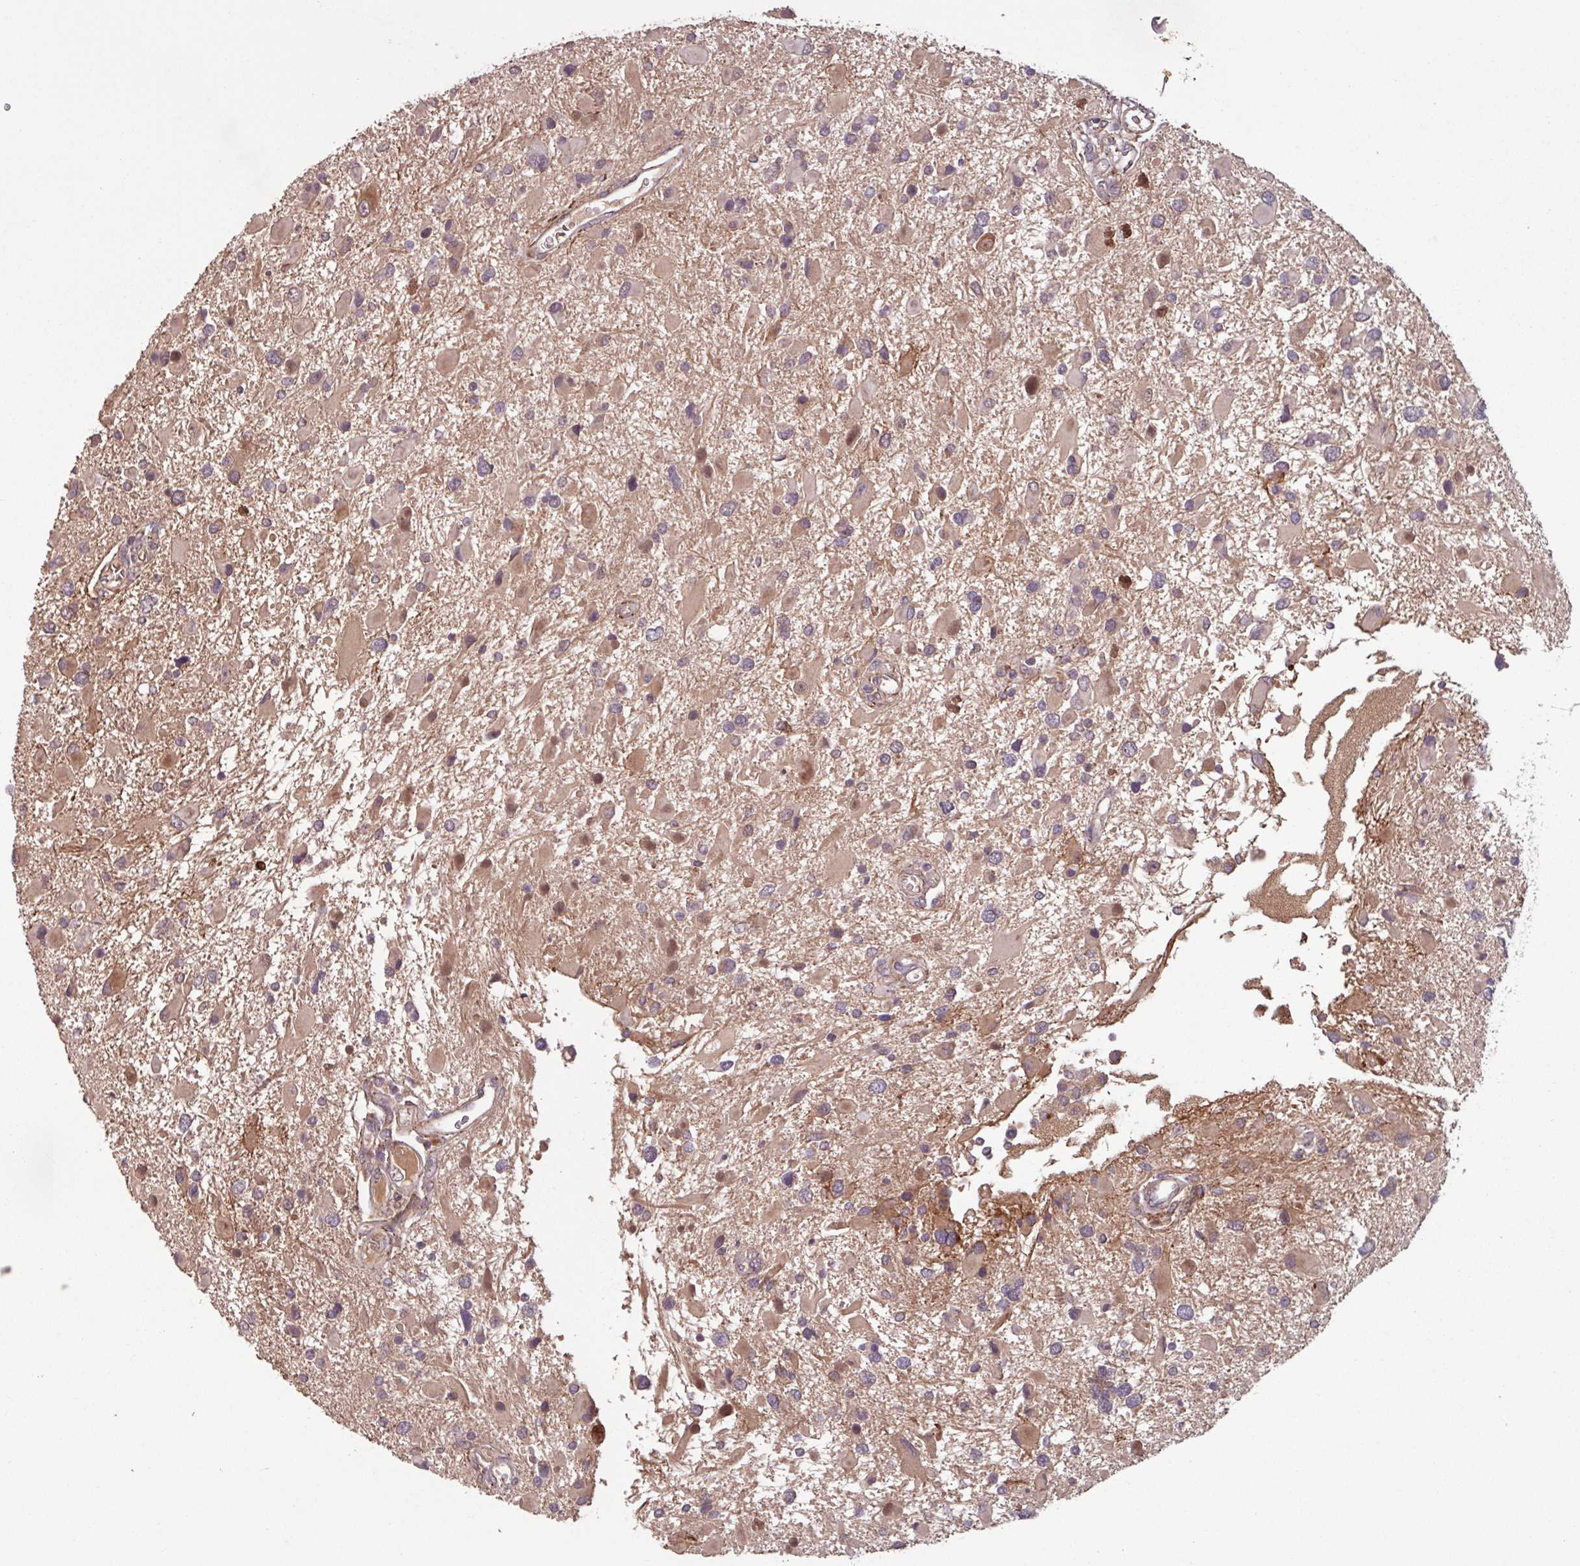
{"staining": {"intensity": "moderate", "quantity": ">75%", "location": "cytoplasmic/membranous"}, "tissue": "glioma", "cell_type": "Tumor cells", "image_type": "cancer", "snomed": [{"axis": "morphology", "description": "Glioma, malignant, High grade"}, {"axis": "topography", "description": "Brain"}], "caption": "The immunohistochemical stain shows moderate cytoplasmic/membranous staining in tumor cells of glioma tissue. The protein of interest is shown in brown color, while the nuclei are stained blue.", "gene": "TMEM88", "patient": {"sex": "male", "age": 53}}